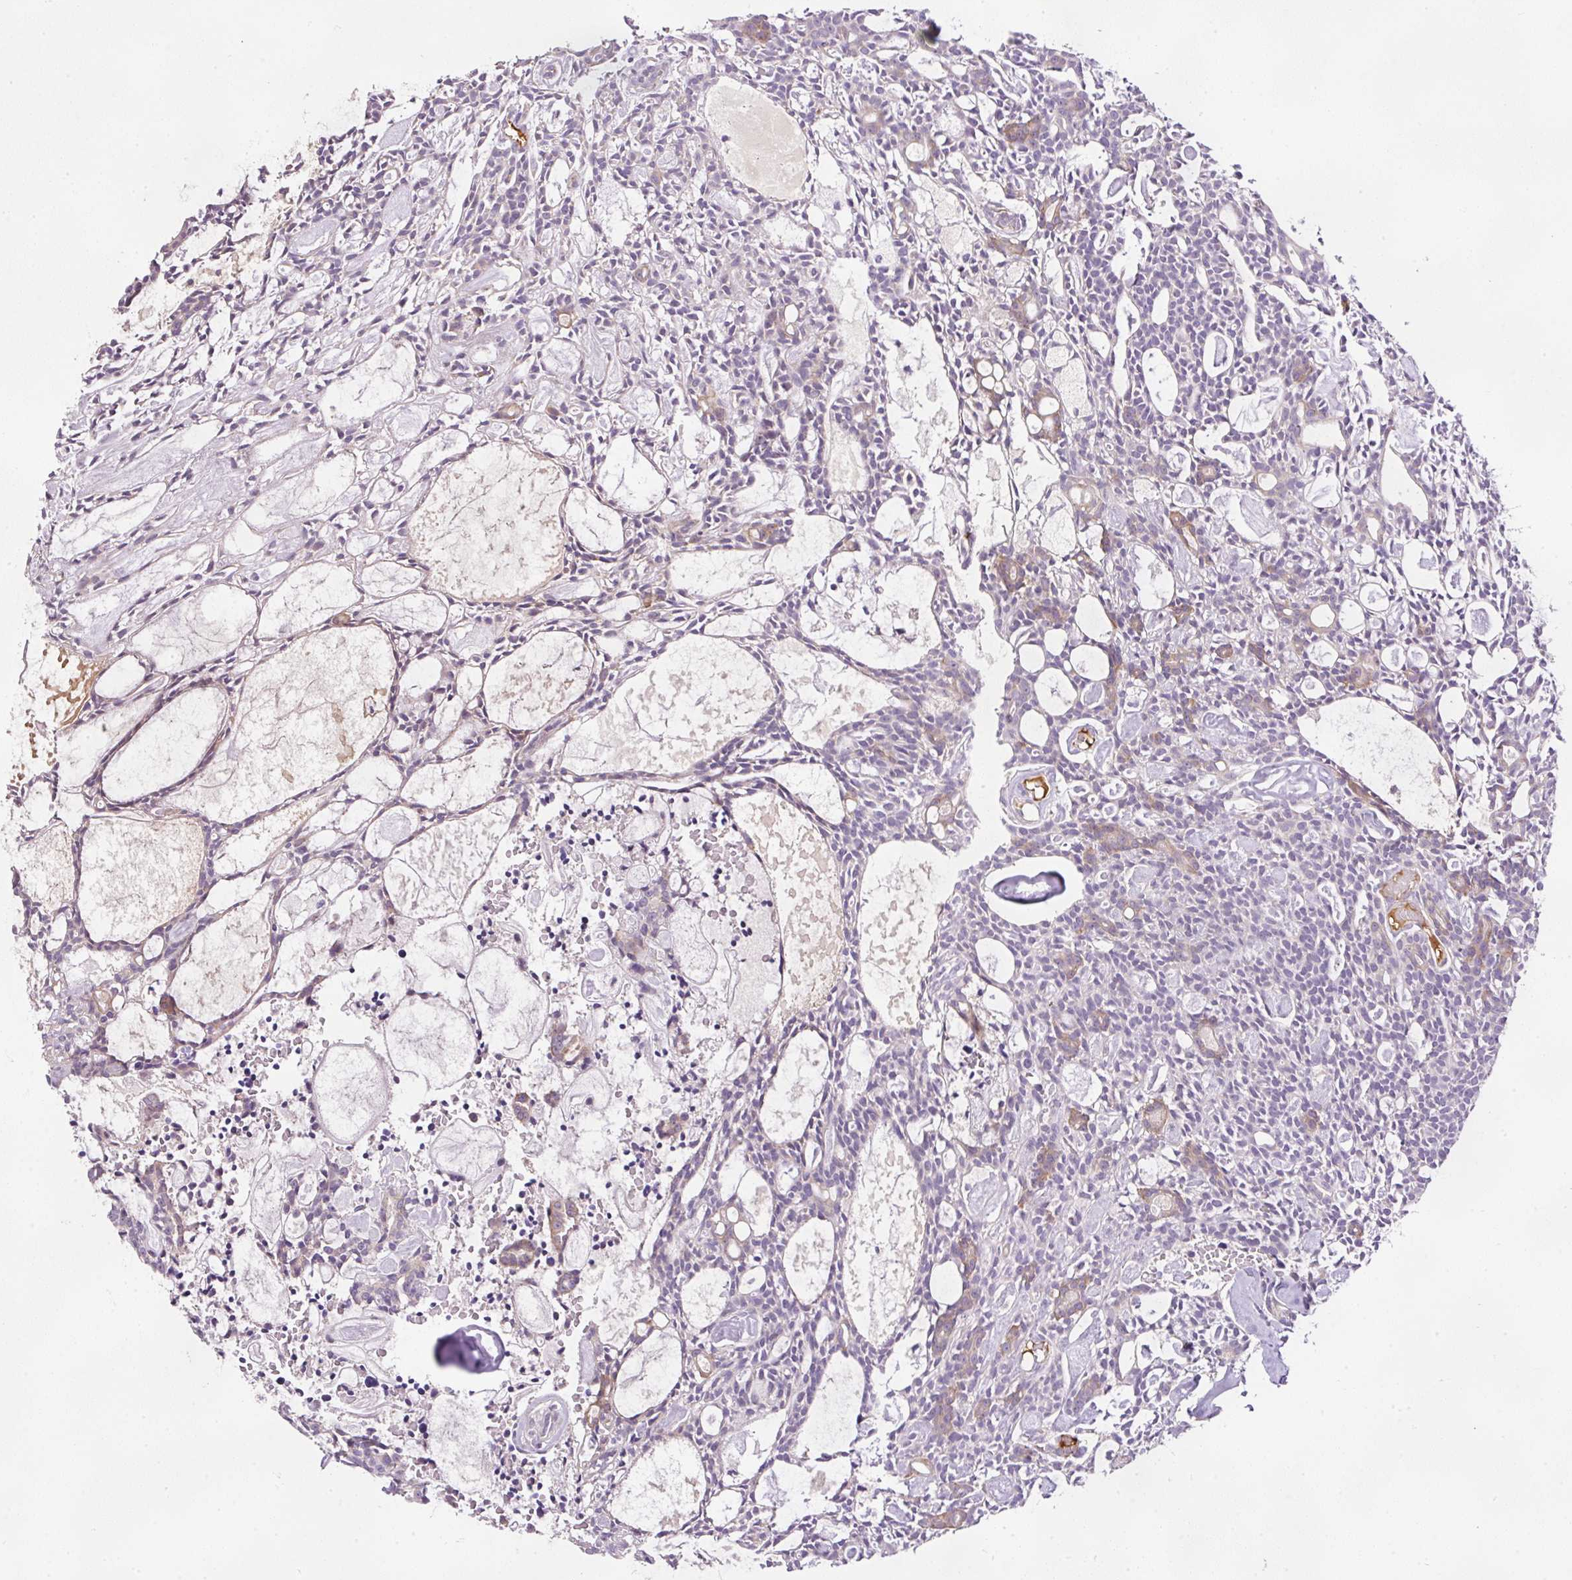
{"staining": {"intensity": "weak", "quantity": "<25%", "location": "cytoplasmic/membranous"}, "tissue": "head and neck cancer", "cell_type": "Tumor cells", "image_type": "cancer", "snomed": [{"axis": "morphology", "description": "Adenocarcinoma, NOS"}, {"axis": "topography", "description": "Salivary gland"}, {"axis": "topography", "description": "Head-Neck"}], "caption": "High magnification brightfield microscopy of adenocarcinoma (head and neck) stained with DAB (brown) and counterstained with hematoxylin (blue): tumor cells show no significant staining.", "gene": "KPNA5", "patient": {"sex": "male", "age": 55}}